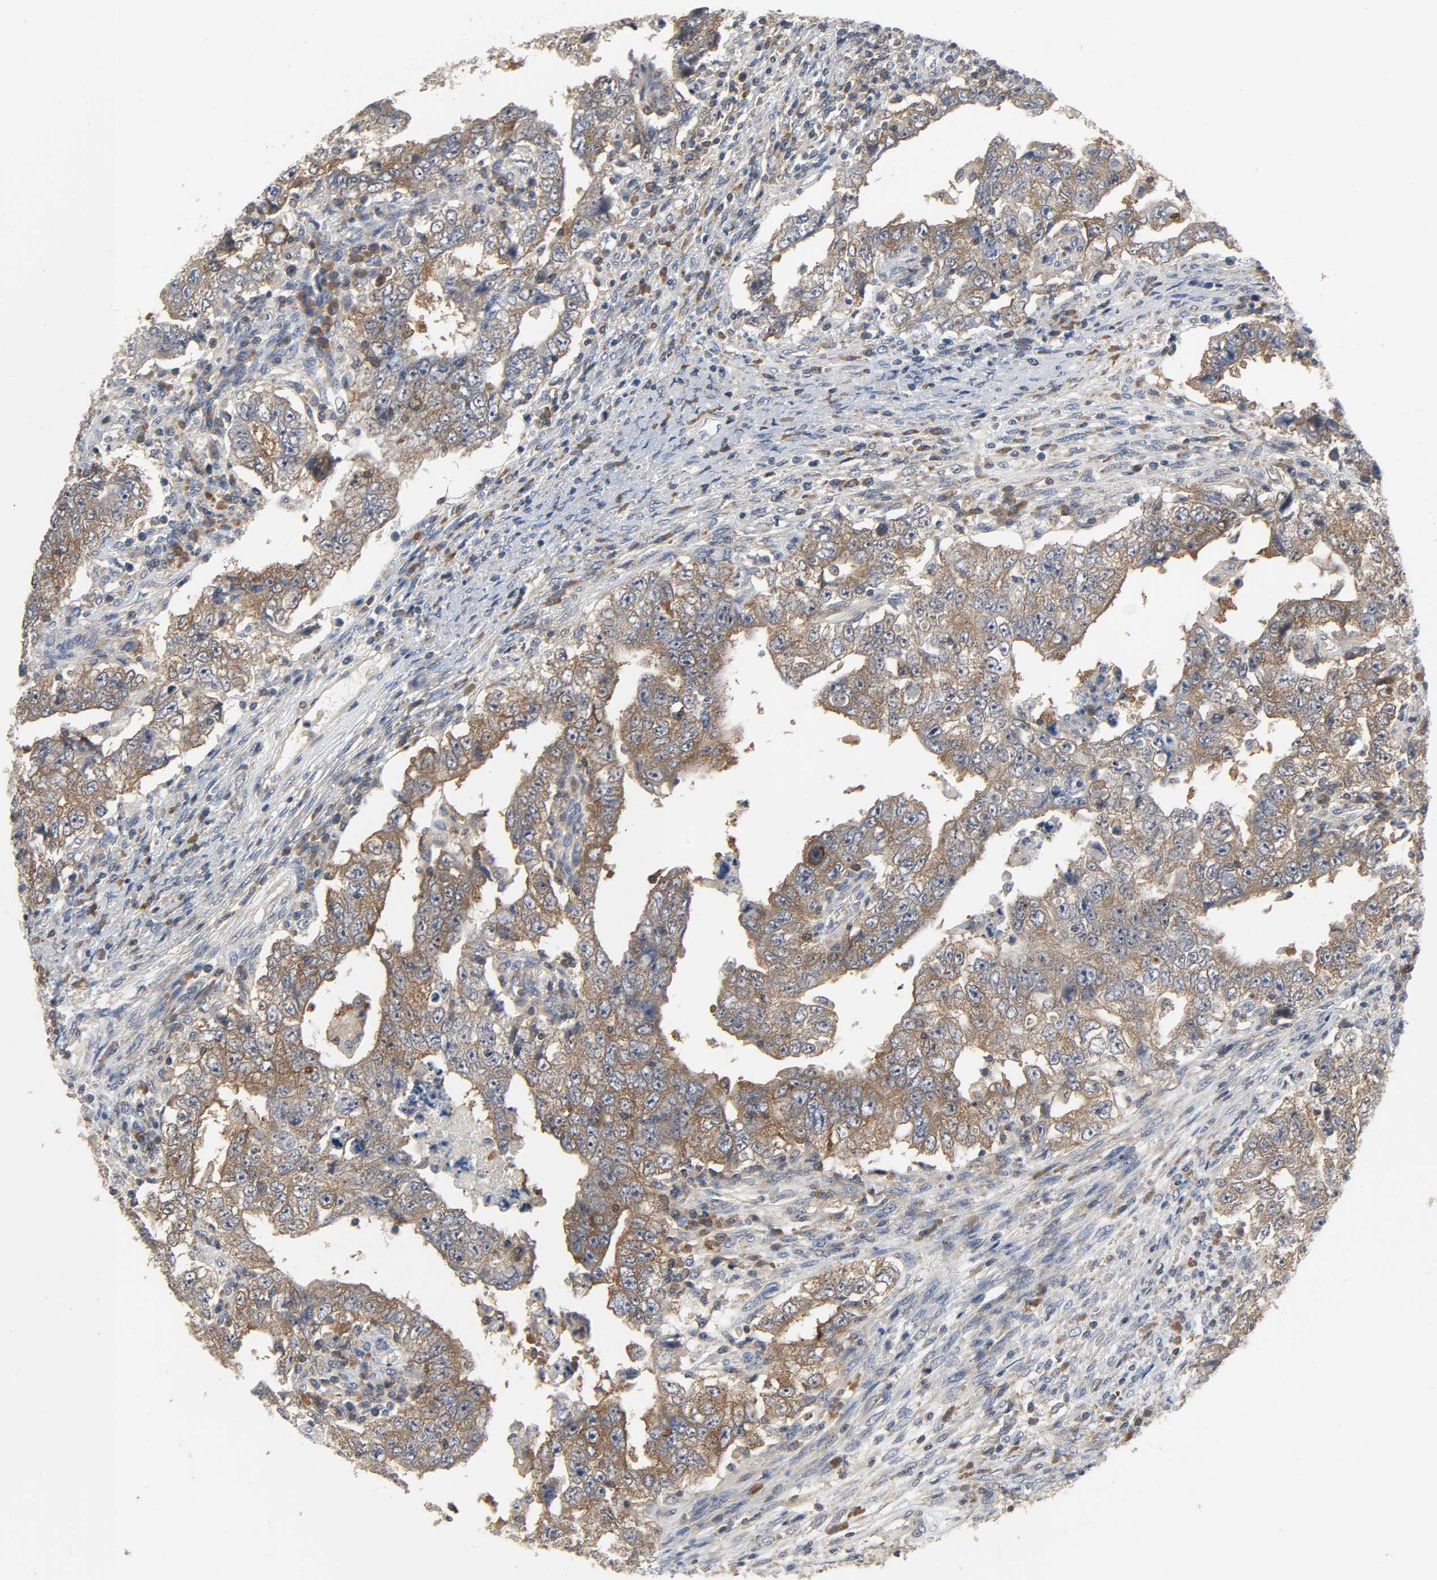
{"staining": {"intensity": "strong", "quantity": ">75%", "location": "cytoplasmic/membranous"}, "tissue": "testis cancer", "cell_type": "Tumor cells", "image_type": "cancer", "snomed": [{"axis": "morphology", "description": "Carcinoma, Embryonal, NOS"}, {"axis": "topography", "description": "Testis"}], "caption": "Immunohistochemical staining of human embryonal carcinoma (testis) demonstrates high levels of strong cytoplasmic/membranous protein positivity in approximately >75% of tumor cells.", "gene": "PLEKHA2", "patient": {"sex": "male", "age": 26}}